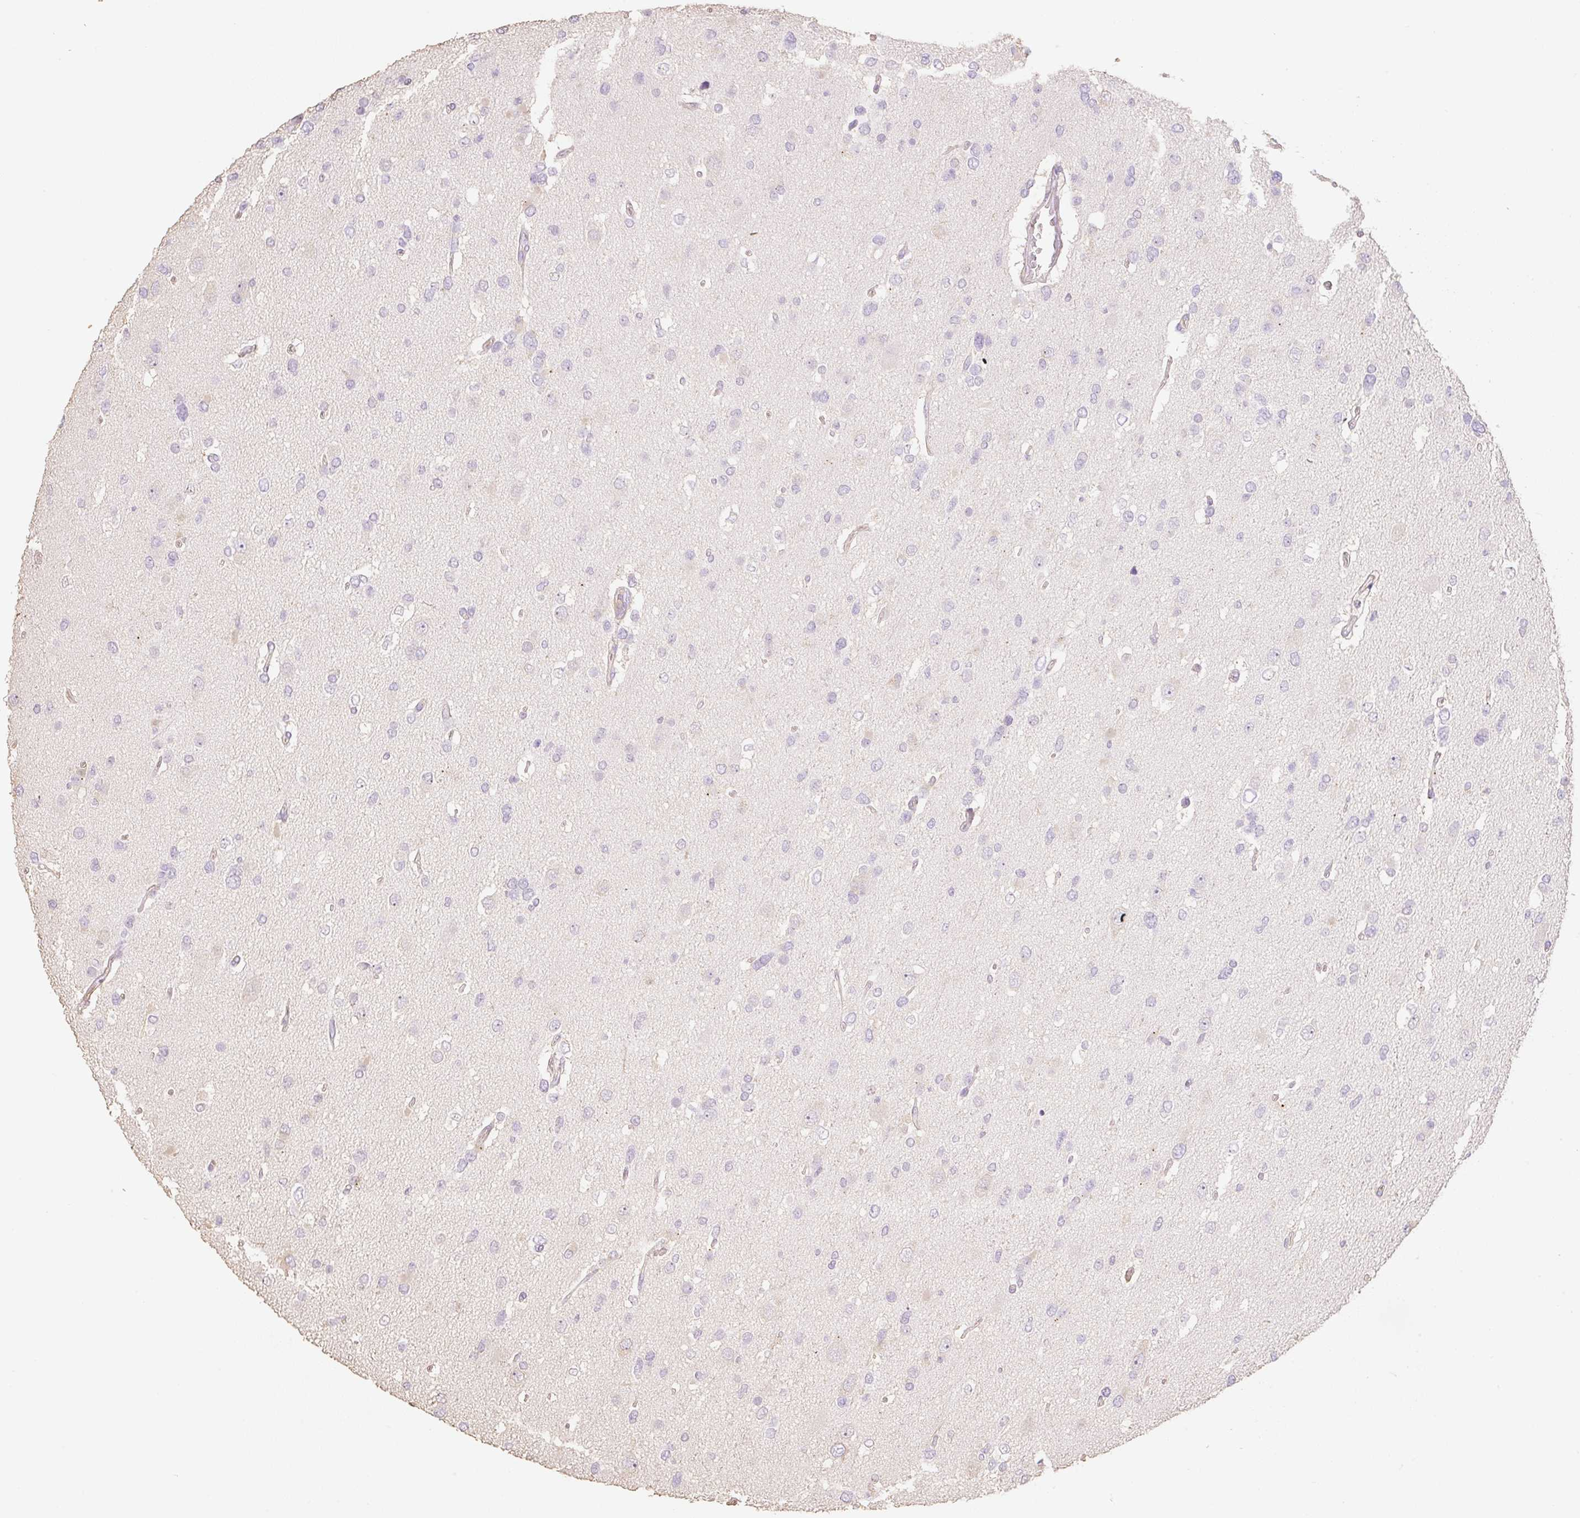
{"staining": {"intensity": "negative", "quantity": "none", "location": "none"}, "tissue": "glioma", "cell_type": "Tumor cells", "image_type": "cancer", "snomed": [{"axis": "morphology", "description": "Glioma, malignant, High grade"}, {"axis": "topography", "description": "Brain"}], "caption": "Immunohistochemical staining of glioma exhibits no significant expression in tumor cells.", "gene": "MBOAT7", "patient": {"sex": "male", "age": 53}}